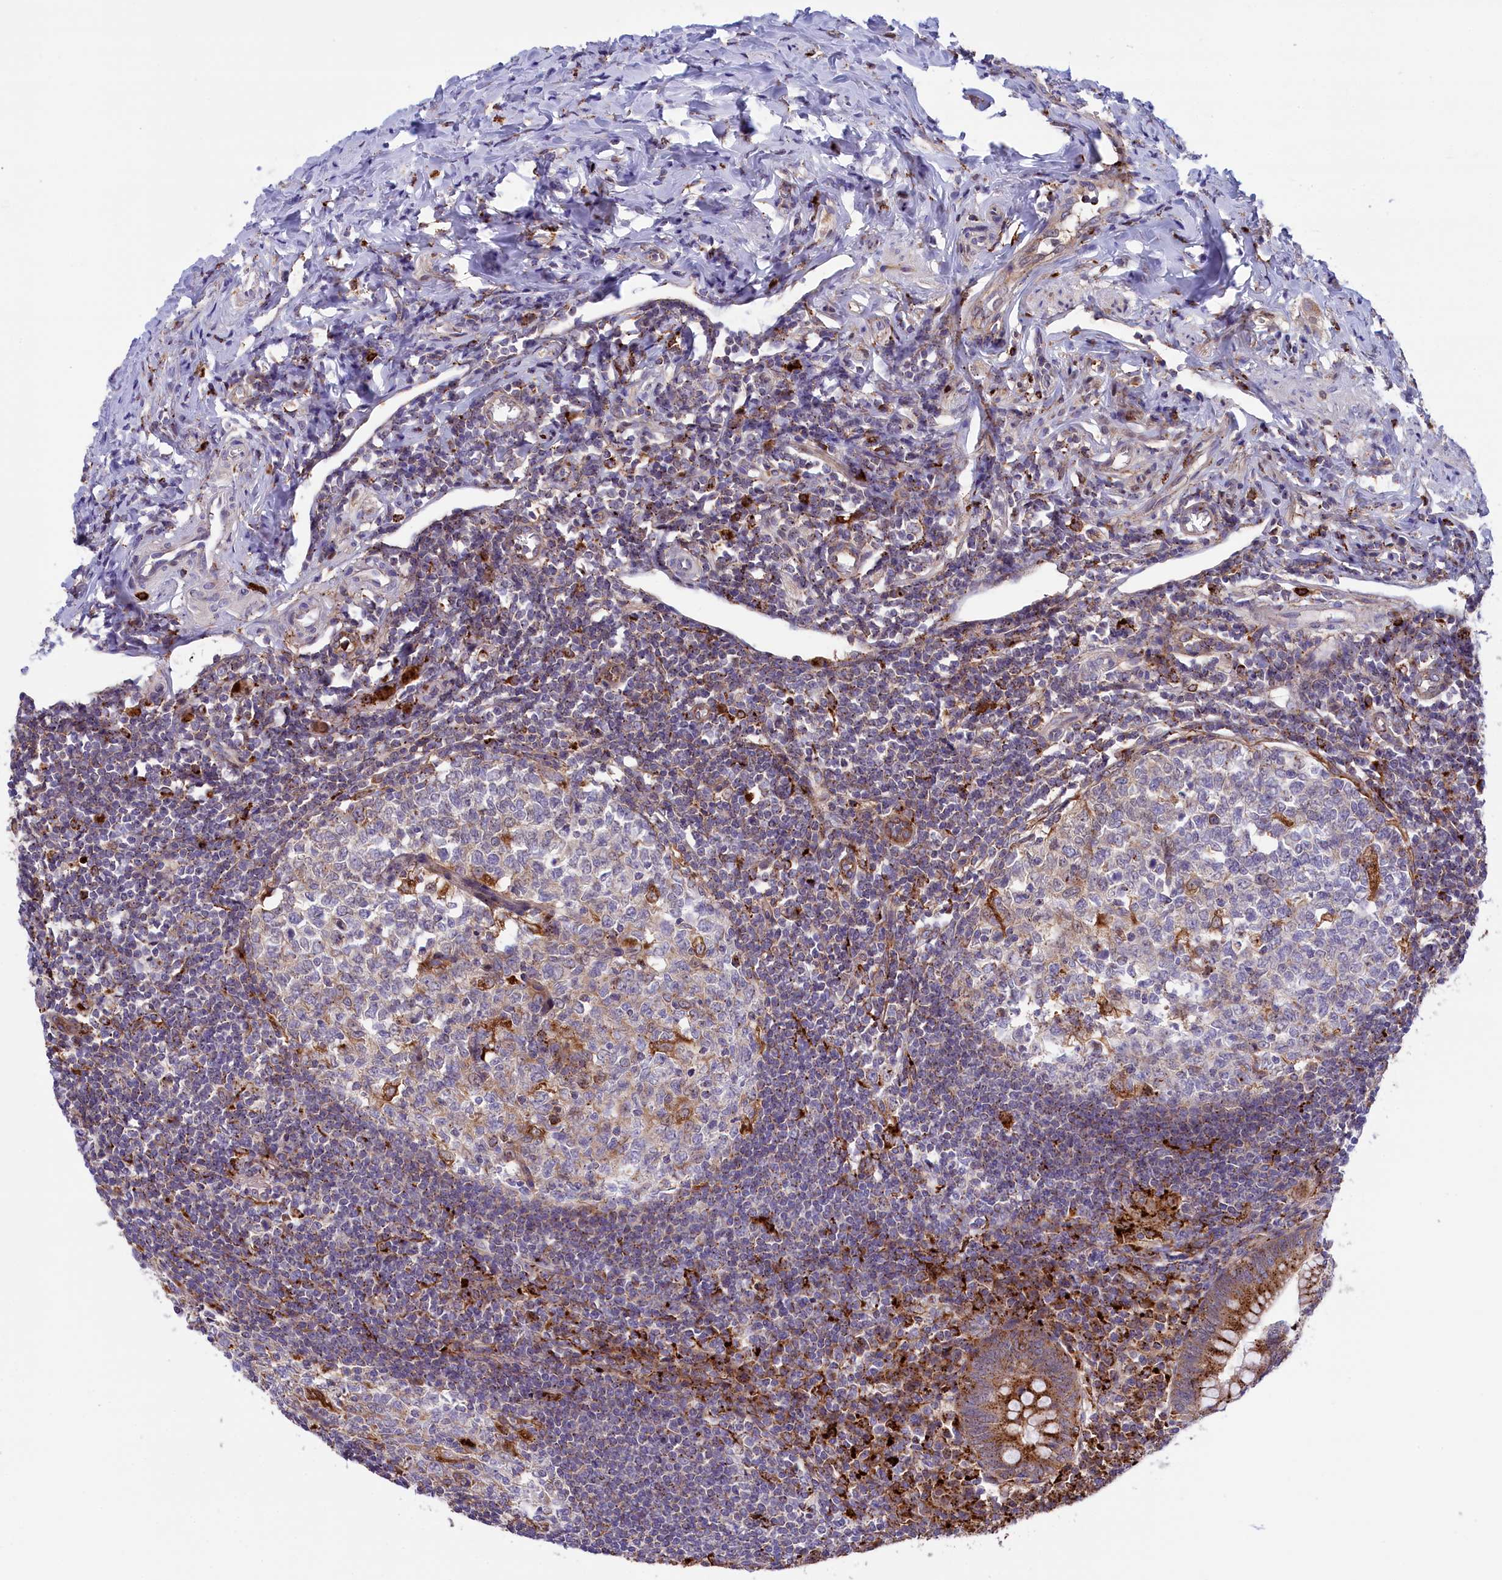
{"staining": {"intensity": "strong", "quantity": ">75%", "location": "cytoplasmic/membranous"}, "tissue": "appendix", "cell_type": "Glandular cells", "image_type": "normal", "snomed": [{"axis": "morphology", "description": "Normal tissue, NOS"}, {"axis": "topography", "description": "Appendix"}], "caption": "Protein staining reveals strong cytoplasmic/membranous expression in approximately >75% of glandular cells in unremarkable appendix.", "gene": "MAN2B1", "patient": {"sex": "female", "age": 33}}